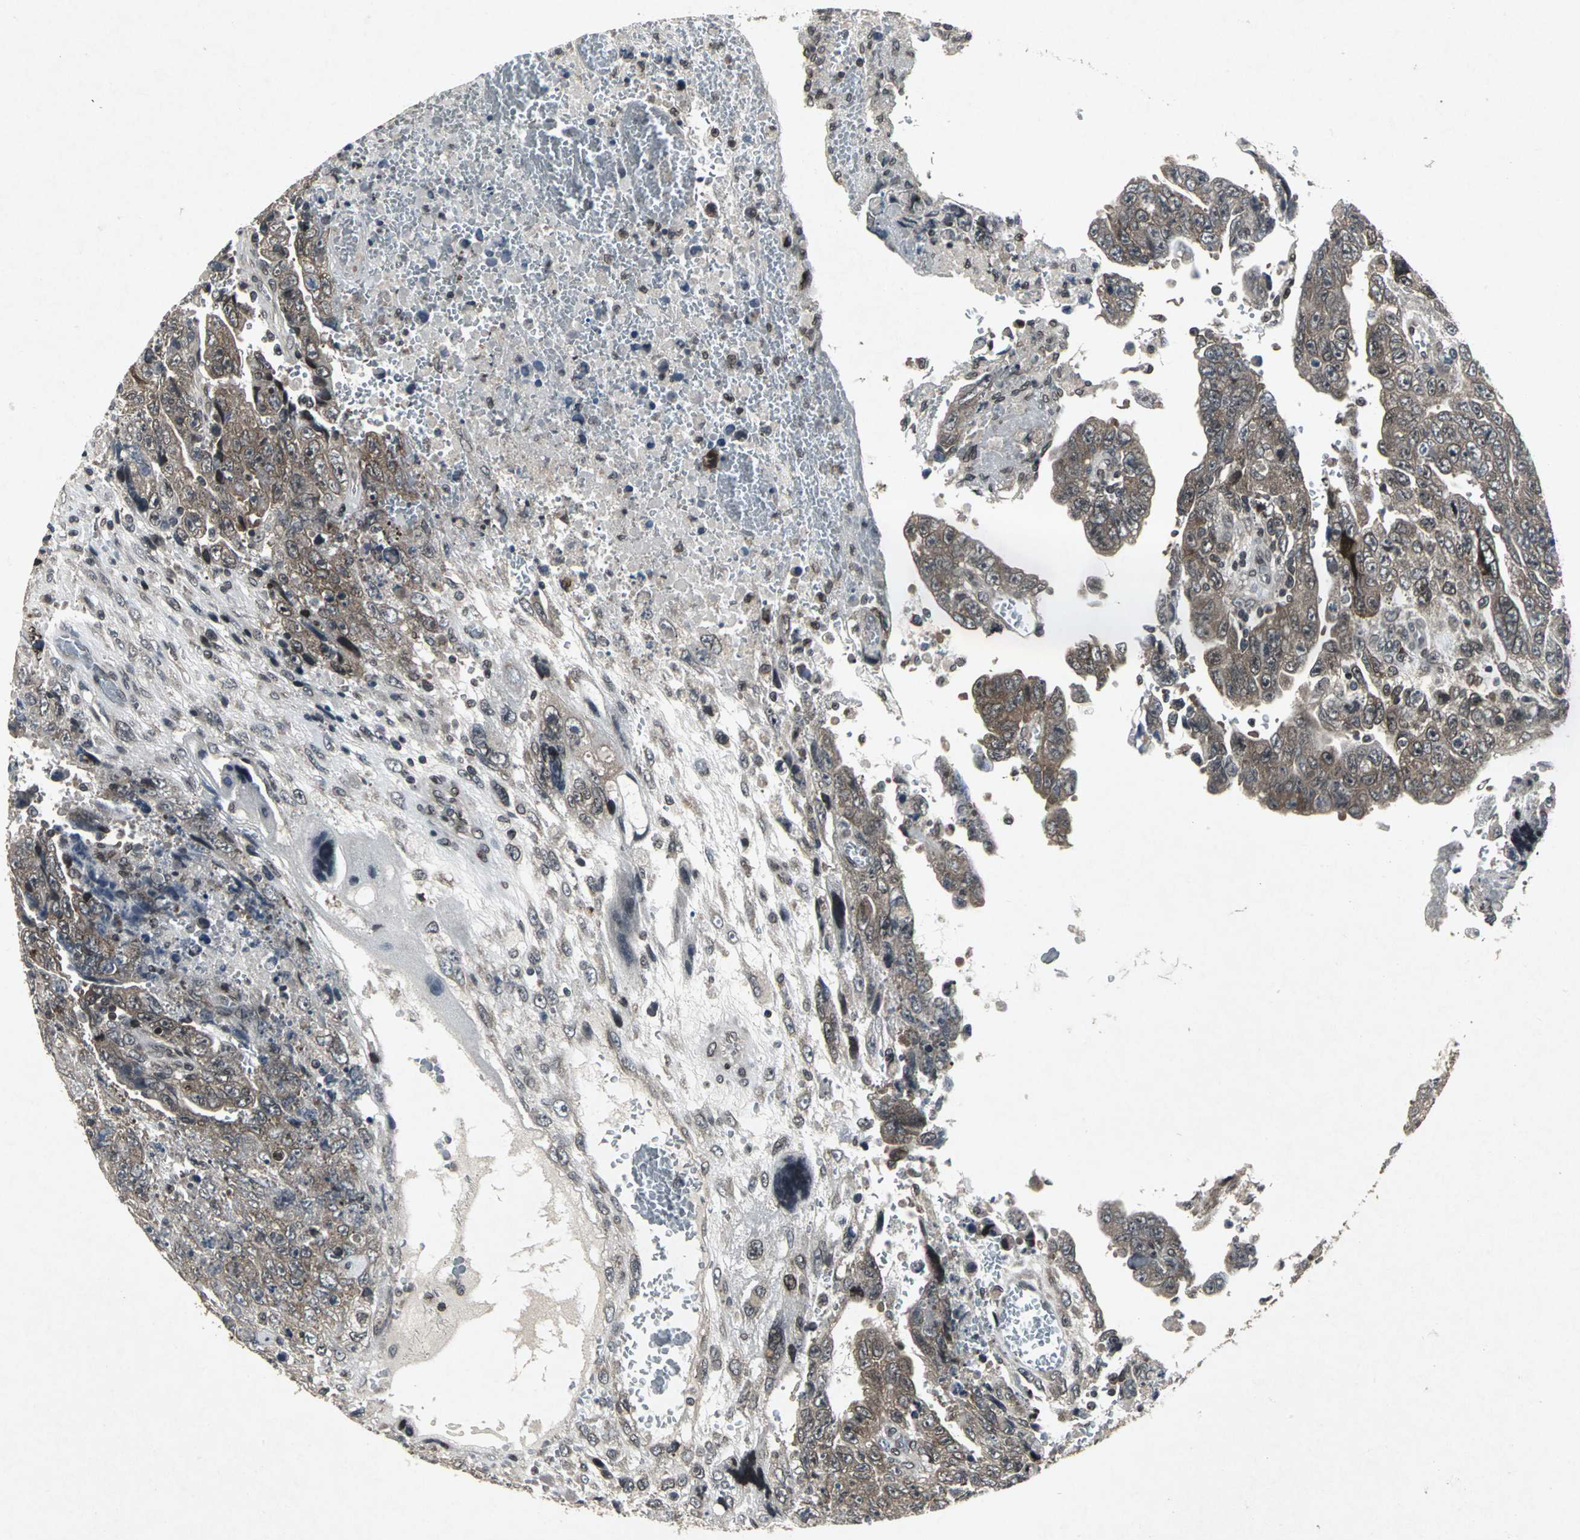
{"staining": {"intensity": "moderate", "quantity": ">75%", "location": "cytoplasmic/membranous"}, "tissue": "testis cancer", "cell_type": "Tumor cells", "image_type": "cancer", "snomed": [{"axis": "morphology", "description": "Carcinoma, Embryonal, NOS"}, {"axis": "topography", "description": "Testis"}], "caption": "A medium amount of moderate cytoplasmic/membranous positivity is present in about >75% of tumor cells in testis embryonal carcinoma tissue.", "gene": "SH2B3", "patient": {"sex": "male", "age": 28}}